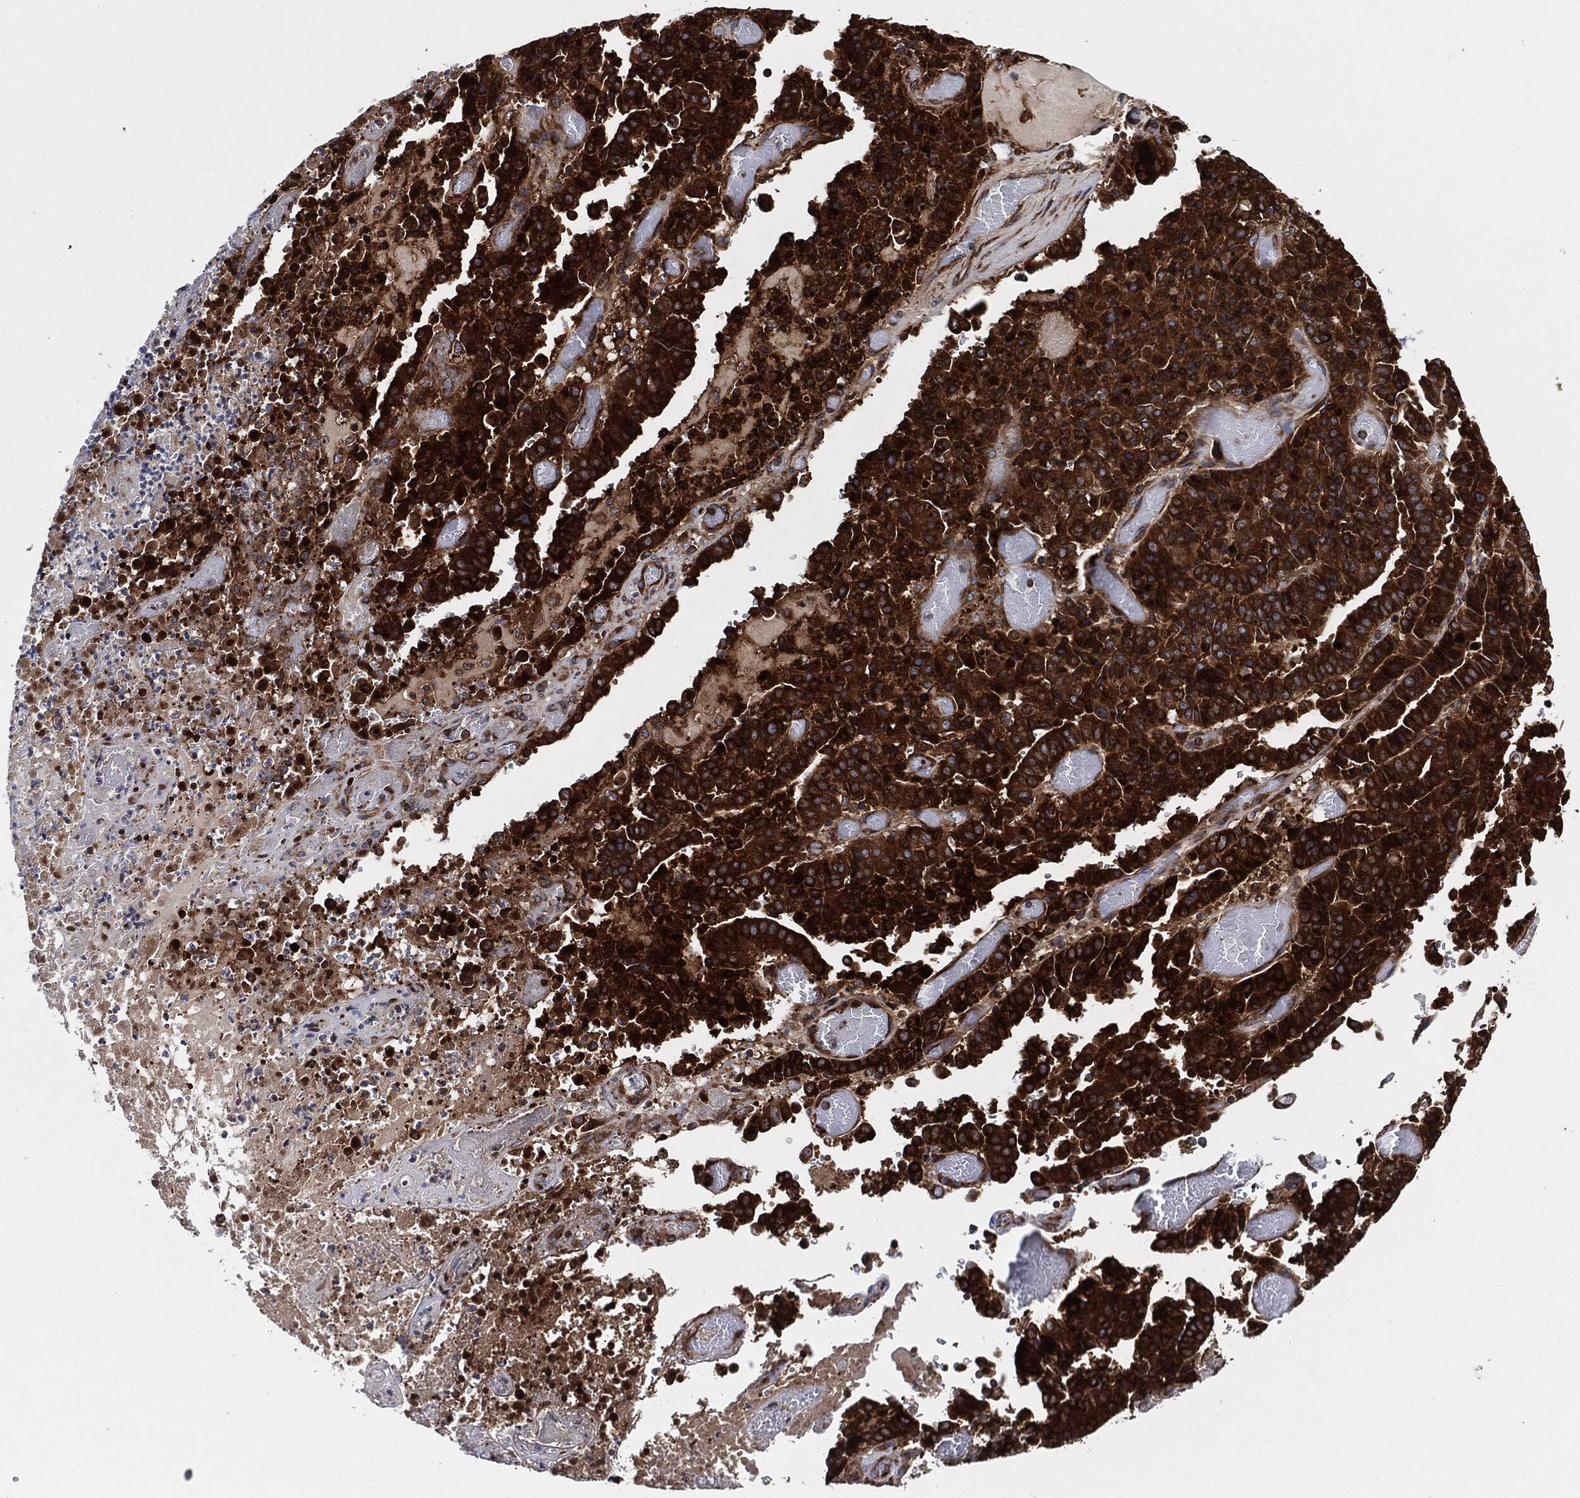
{"staining": {"intensity": "strong", "quantity": ">75%", "location": "cytoplasmic/membranous"}, "tissue": "stomach cancer", "cell_type": "Tumor cells", "image_type": "cancer", "snomed": [{"axis": "morphology", "description": "Adenocarcinoma, NOS"}, {"axis": "topography", "description": "Stomach"}], "caption": "Brown immunohistochemical staining in human stomach cancer (adenocarcinoma) displays strong cytoplasmic/membranous expression in approximately >75% of tumor cells. The staining was performed using DAB (3,3'-diaminobenzidine) to visualize the protein expression in brown, while the nuclei were stained in blue with hematoxylin (Magnification: 20x).", "gene": "EIF2S2", "patient": {"sex": "male", "age": 48}}